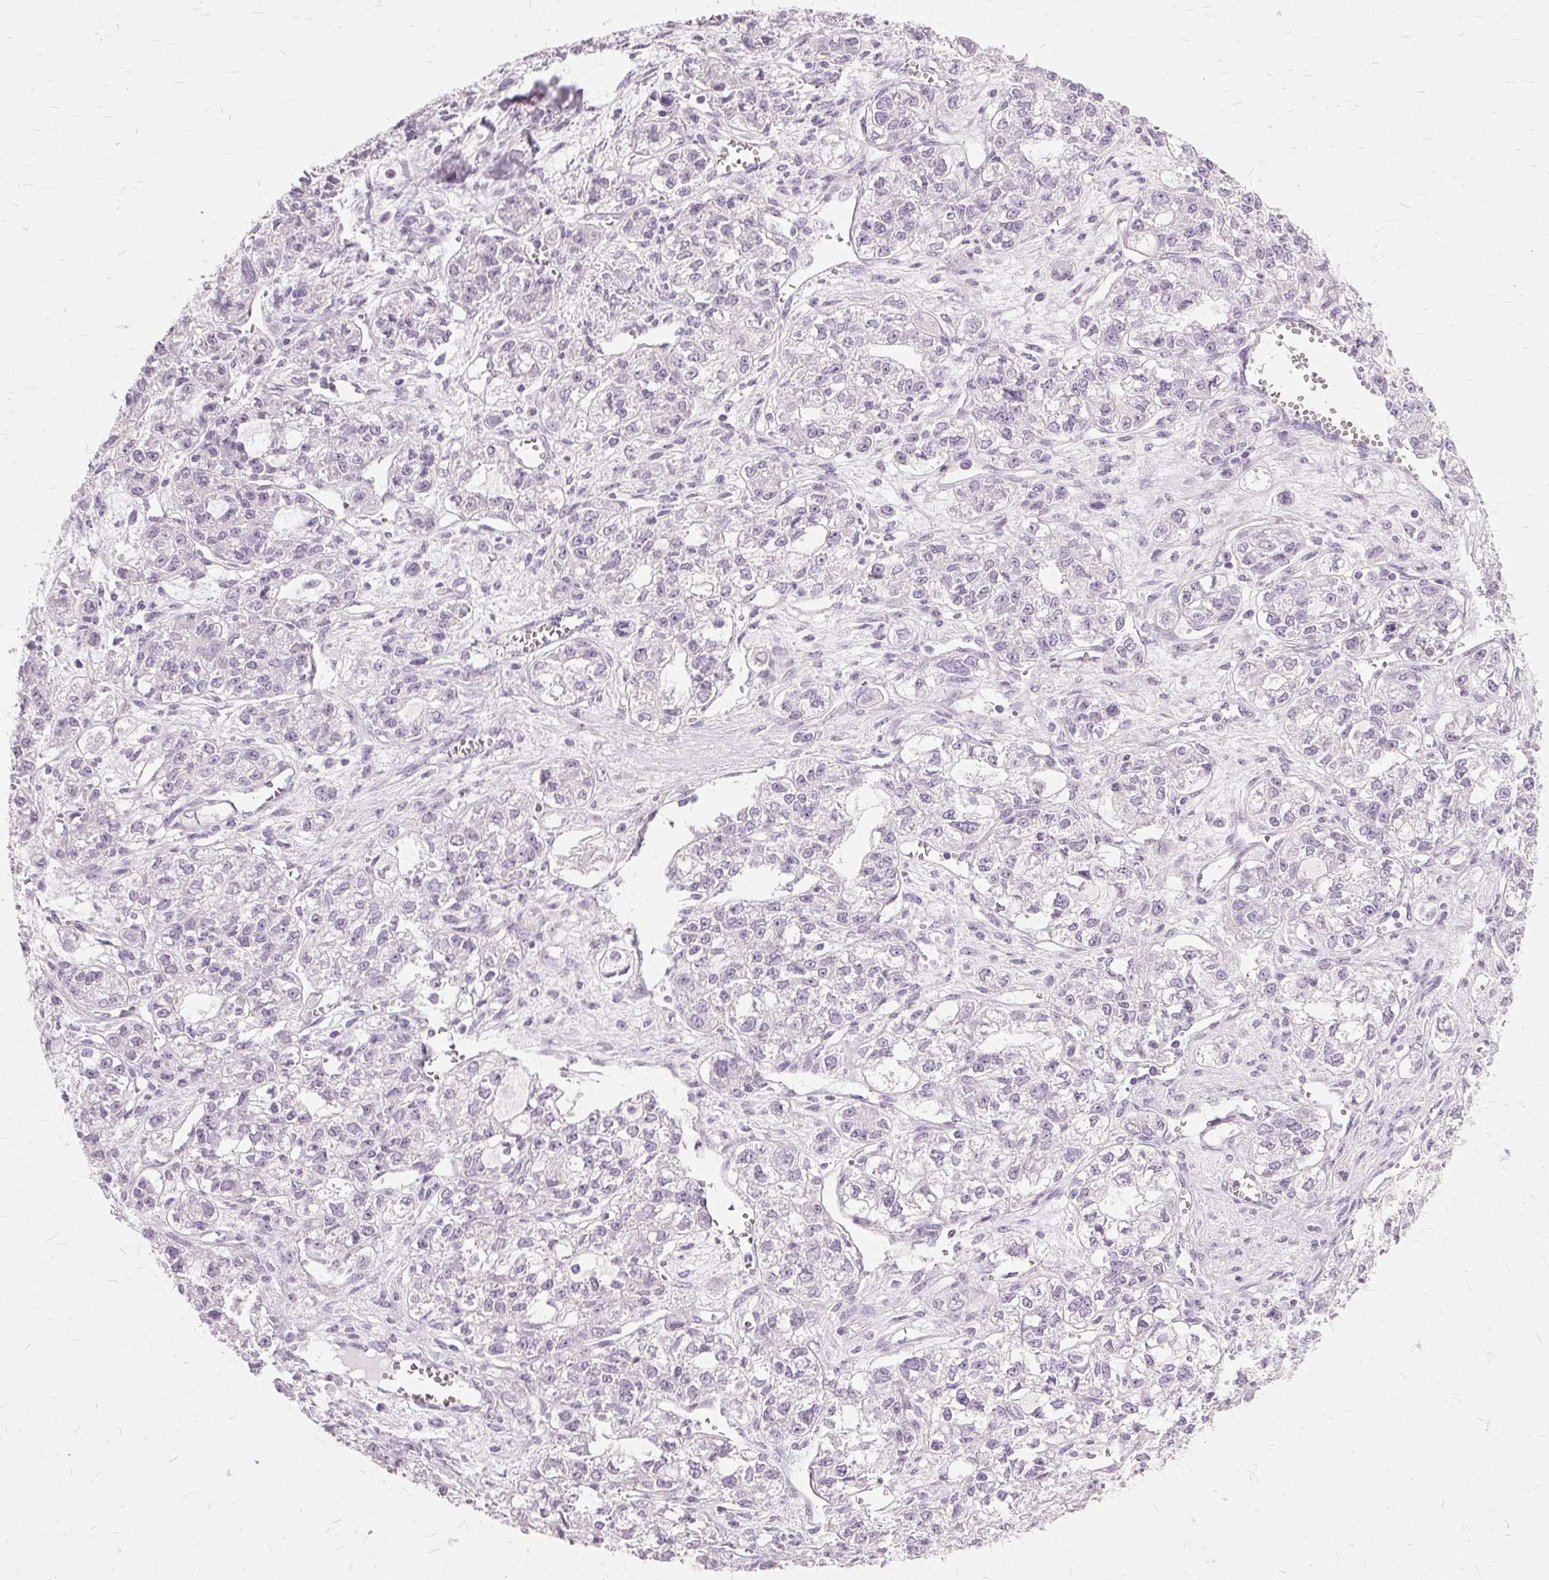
{"staining": {"intensity": "negative", "quantity": "none", "location": "none"}, "tissue": "ovarian cancer", "cell_type": "Tumor cells", "image_type": "cancer", "snomed": [{"axis": "morphology", "description": "Carcinoma, endometroid"}, {"axis": "topography", "description": "Ovary"}], "caption": "This is an immunohistochemistry (IHC) photomicrograph of human endometroid carcinoma (ovarian). There is no expression in tumor cells.", "gene": "SLC45A3", "patient": {"sex": "female", "age": 64}}